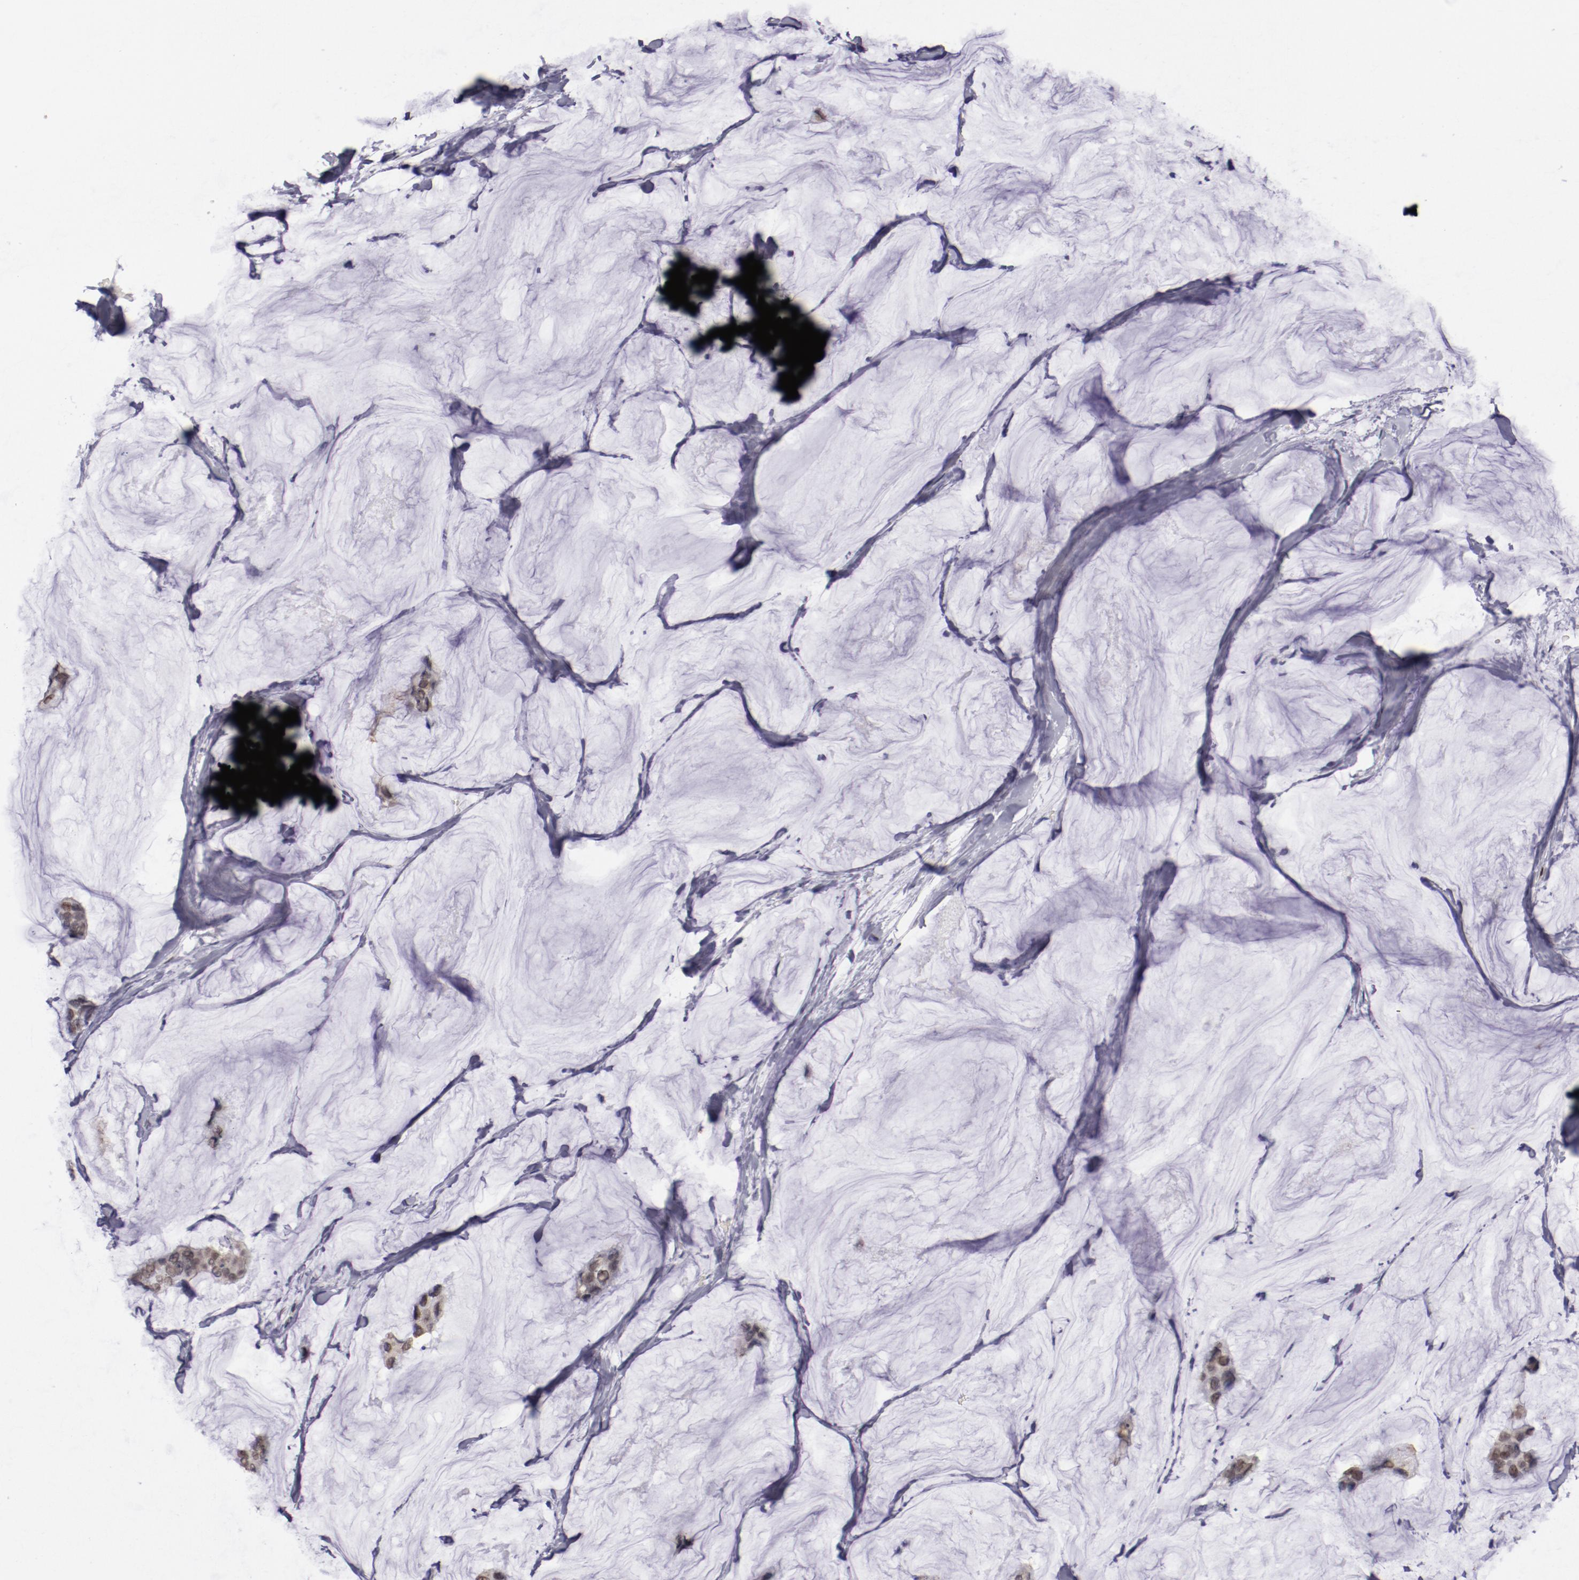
{"staining": {"intensity": "moderate", "quantity": "25%-75%", "location": "nuclear"}, "tissue": "breast cancer", "cell_type": "Tumor cells", "image_type": "cancer", "snomed": [{"axis": "morphology", "description": "Normal tissue, NOS"}, {"axis": "morphology", "description": "Duct carcinoma"}, {"axis": "topography", "description": "Breast"}], "caption": "Invasive ductal carcinoma (breast) tissue shows moderate nuclear positivity in approximately 25%-75% of tumor cells, visualized by immunohistochemistry.", "gene": "IRF4", "patient": {"sex": "female", "age": 50}}